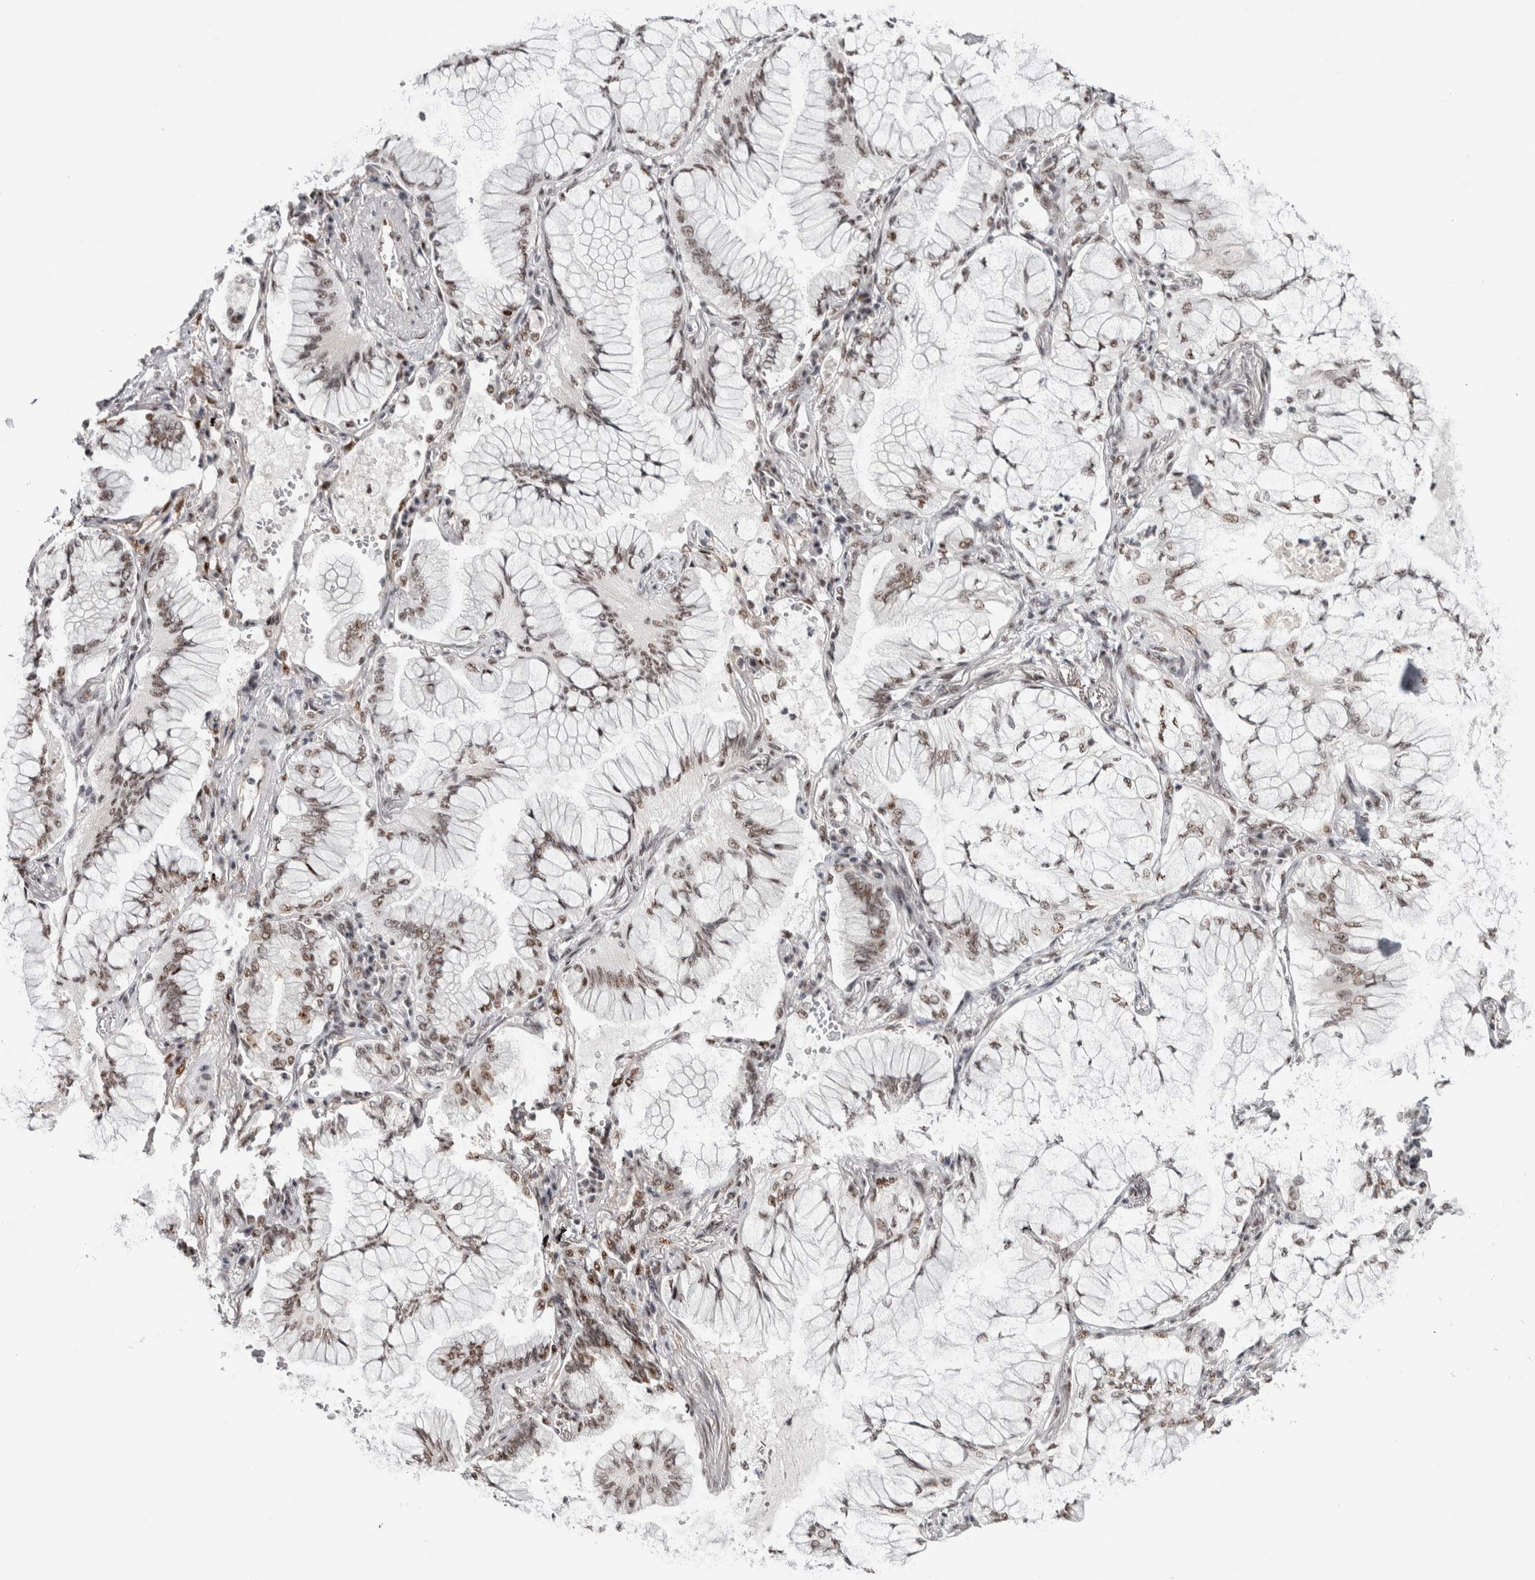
{"staining": {"intensity": "weak", "quantity": ">75%", "location": "nuclear"}, "tissue": "lung cancer", "cell_type": "Tumor cells", "image_type": "cancer", "snomed": [{"axis": "morphology", "description": "Adenocarcinoma, NOS"}, {"axis": "topography", "description": "Lung"}], "caption": "A histopathology image showing weak nuclear positivity in approximately >75% of tumor cells in lung cancer, as visualized by brown immunohistochemical staining.", "gene": "MKNK1", "patient": {"sex": "female", "age": 70}}